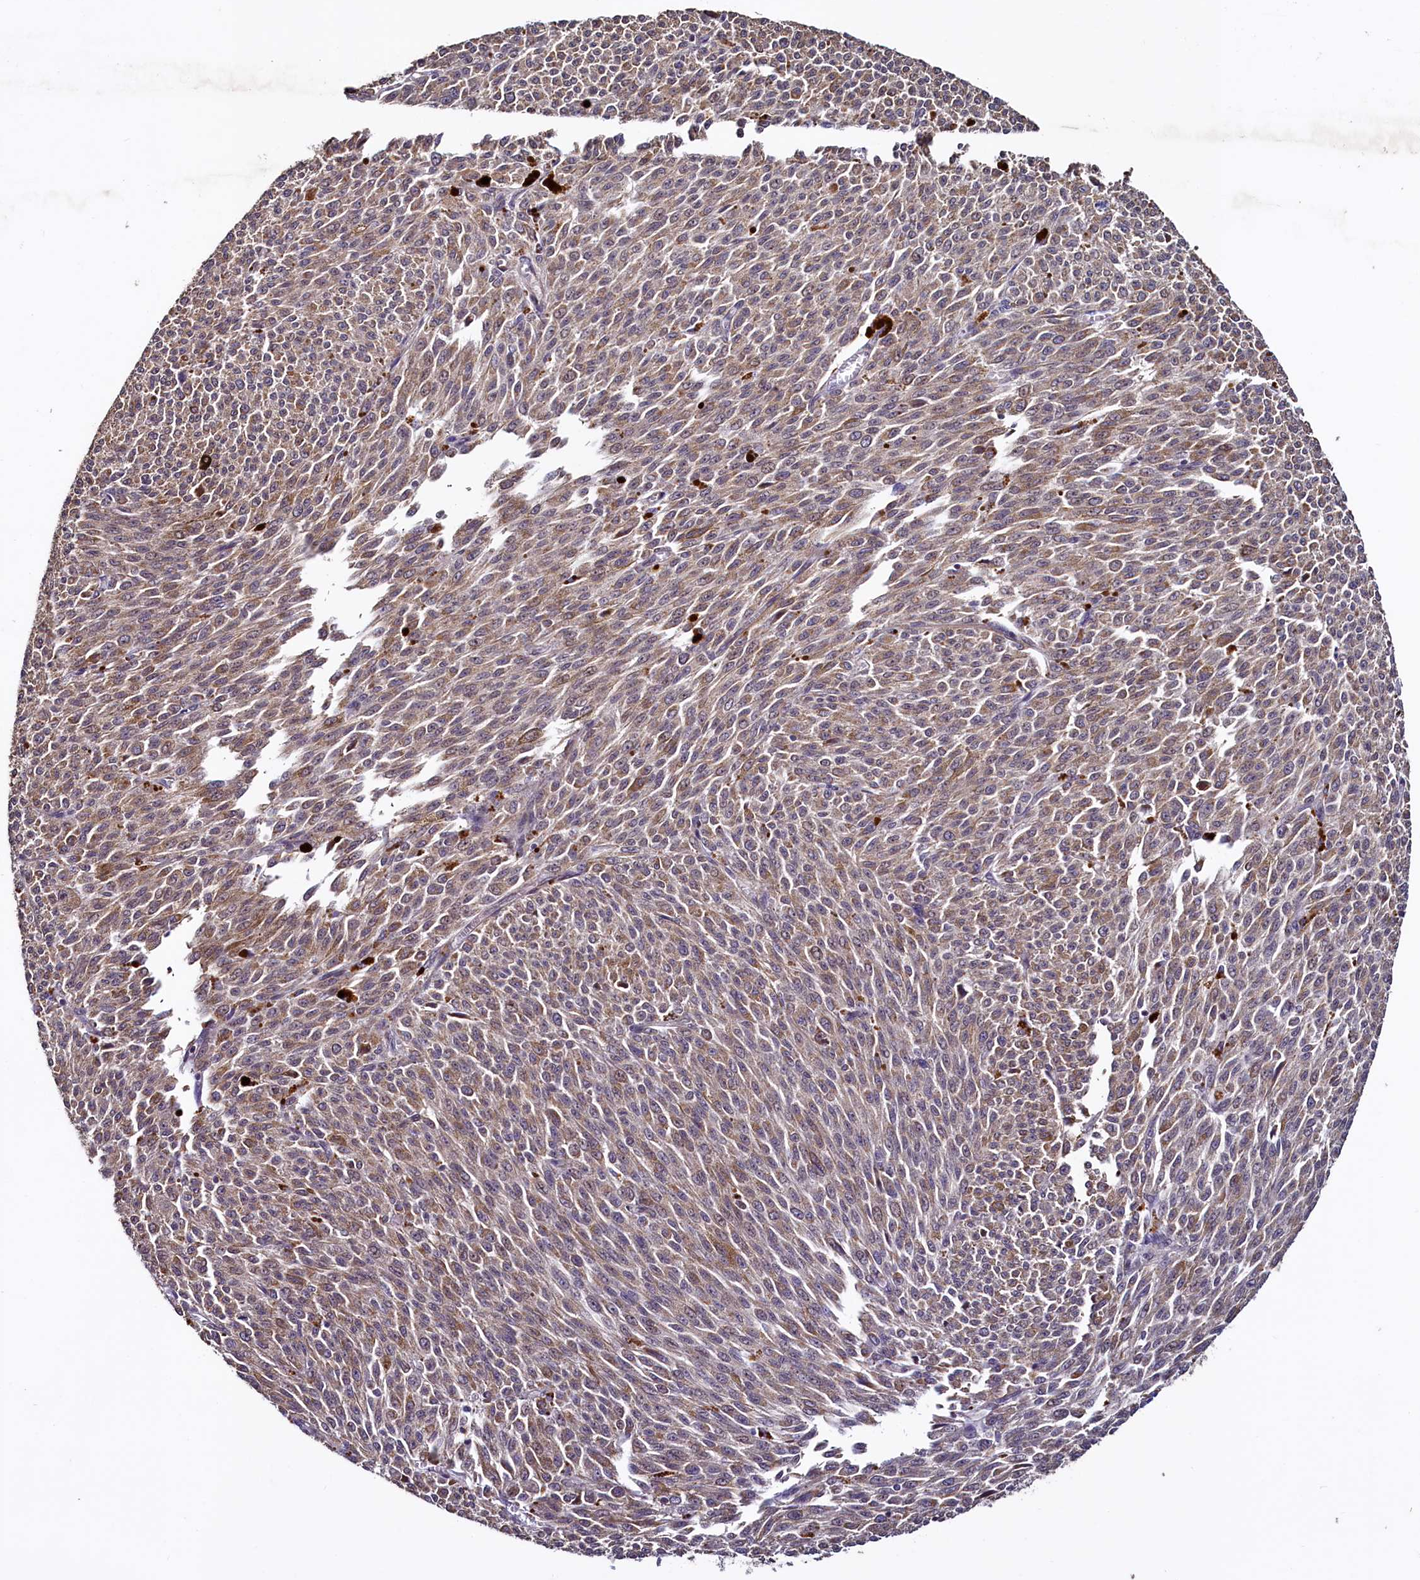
{"staining": {"intensity": "weak", "quantity": ">75%", "location": "cytoplasmic/membranous"}, "tissue": "melanoma", "cell_type": "Tumor cells", "image_type": "cancer", "snomed": [{"axis": "morphology", "description": "Malignant melanoma, NOS"}, {"axis": "topography", "description": "Skin"}], "caption": "High-power microscopy captured an immunohistochemistry micrograph of melanoma, revealing weak cytoplasmic/membranous staining in approximately >75% of tumor cells. Nuclei are stained in blue.", "gene": "RBFA", "patient": {"sex": "female", "age": 52}}